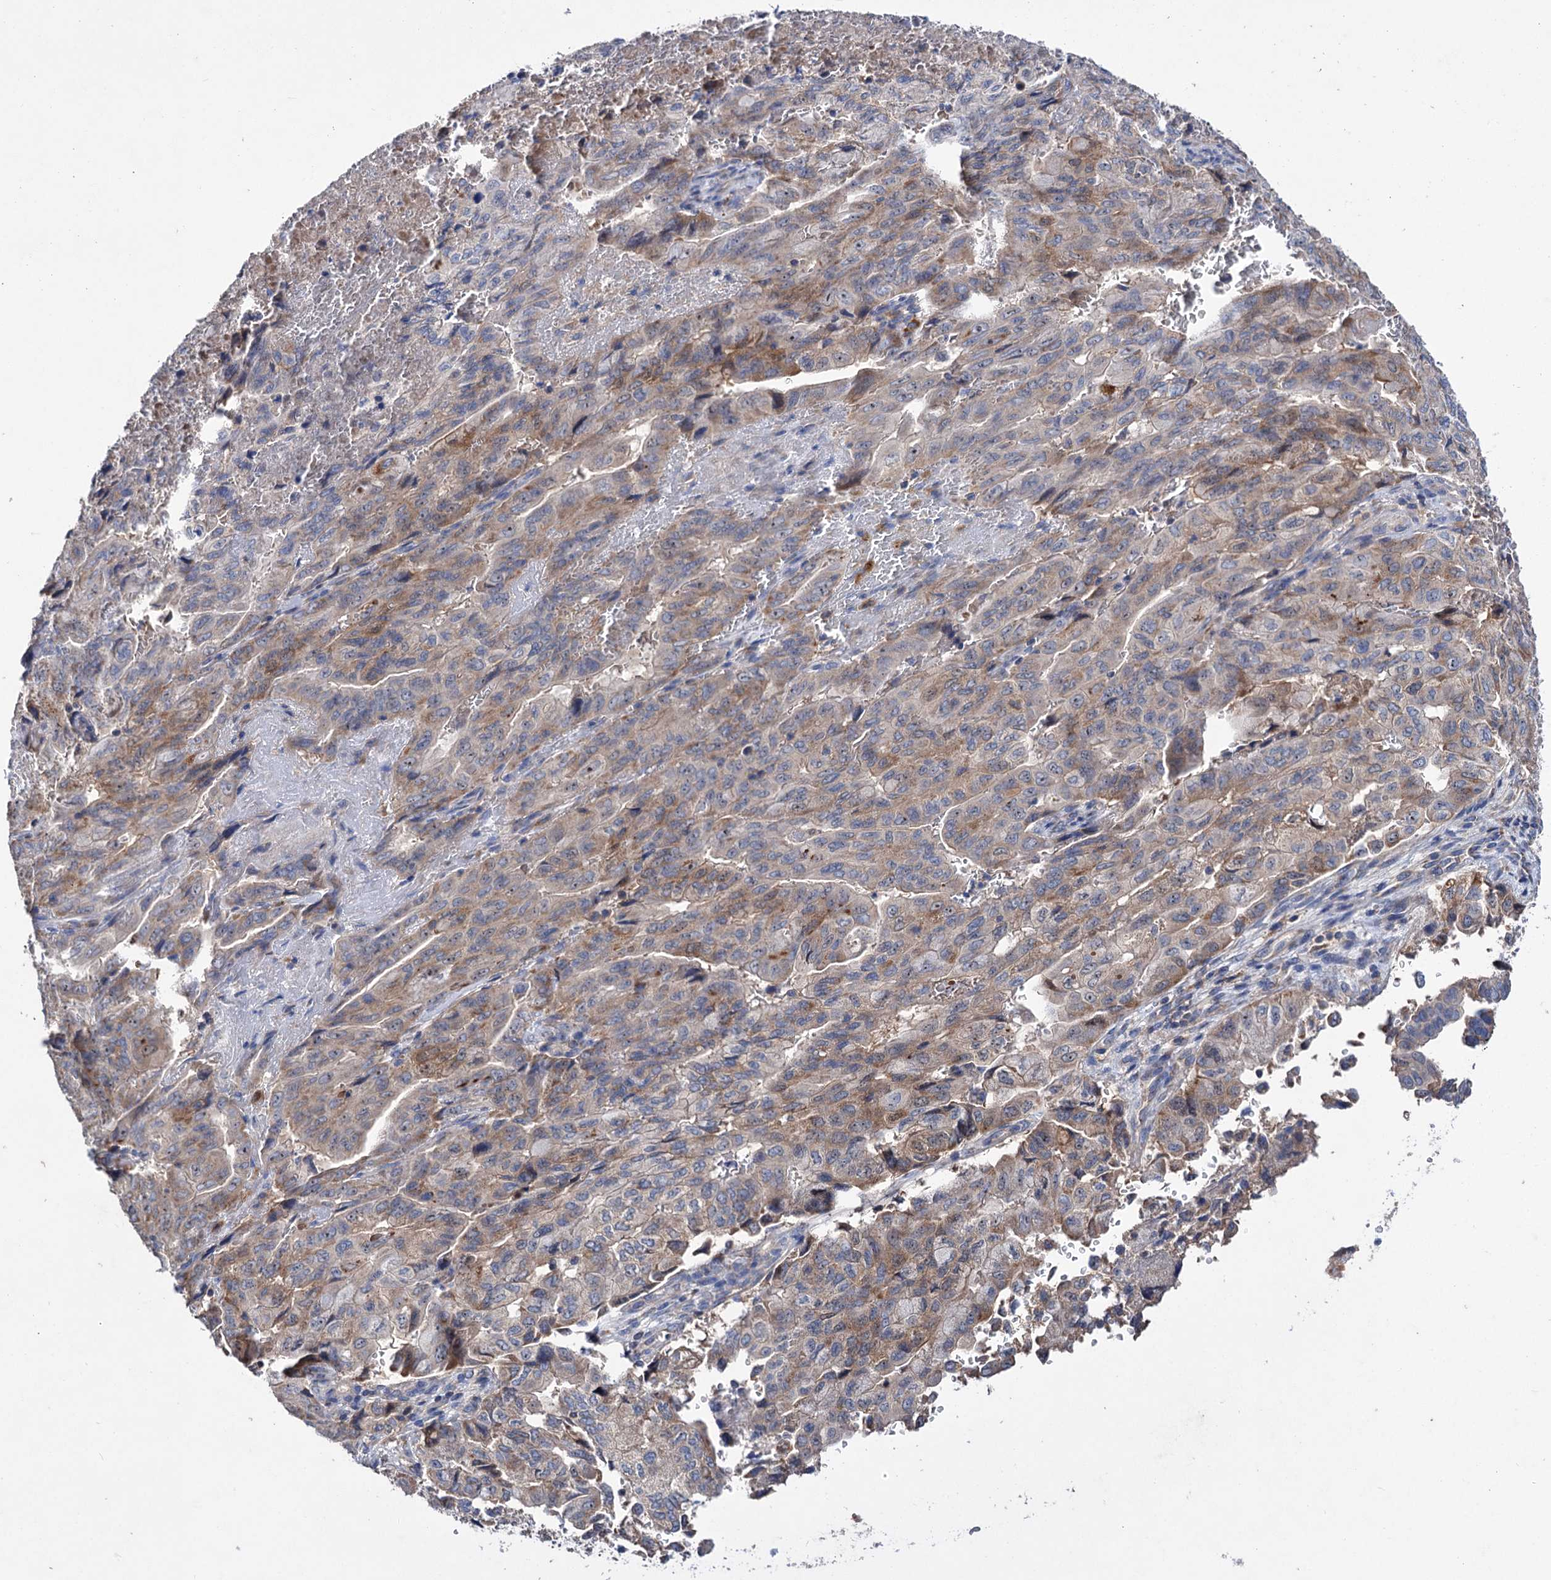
{"staining": {"intensity": "moderate", "quantity": "<25%", "location": "cytoplasmic/membranous"}, "tissue": "pancreatic cancer", "cell_type": "Tumor cells", "image_type": "cancer", "snomed": [{"axis": "morphology", "description": "Adenocarcinoma, NOS"}, {"axis": "topography", "description": "Pancreas"}], "caption": "Protein staining reveals moderate cytoplasmic/membranous positivity in about <25% of tumor cells in adenocarcinoma (pancreatic). The staining was performed using DAB (3,3'-diaminobenzidine), with brown indicating positive protein expression. Nuclei are stained blue with hematoxylin.", "gene": "CLPB", "patient": {"sex": "male", "age": 51}}